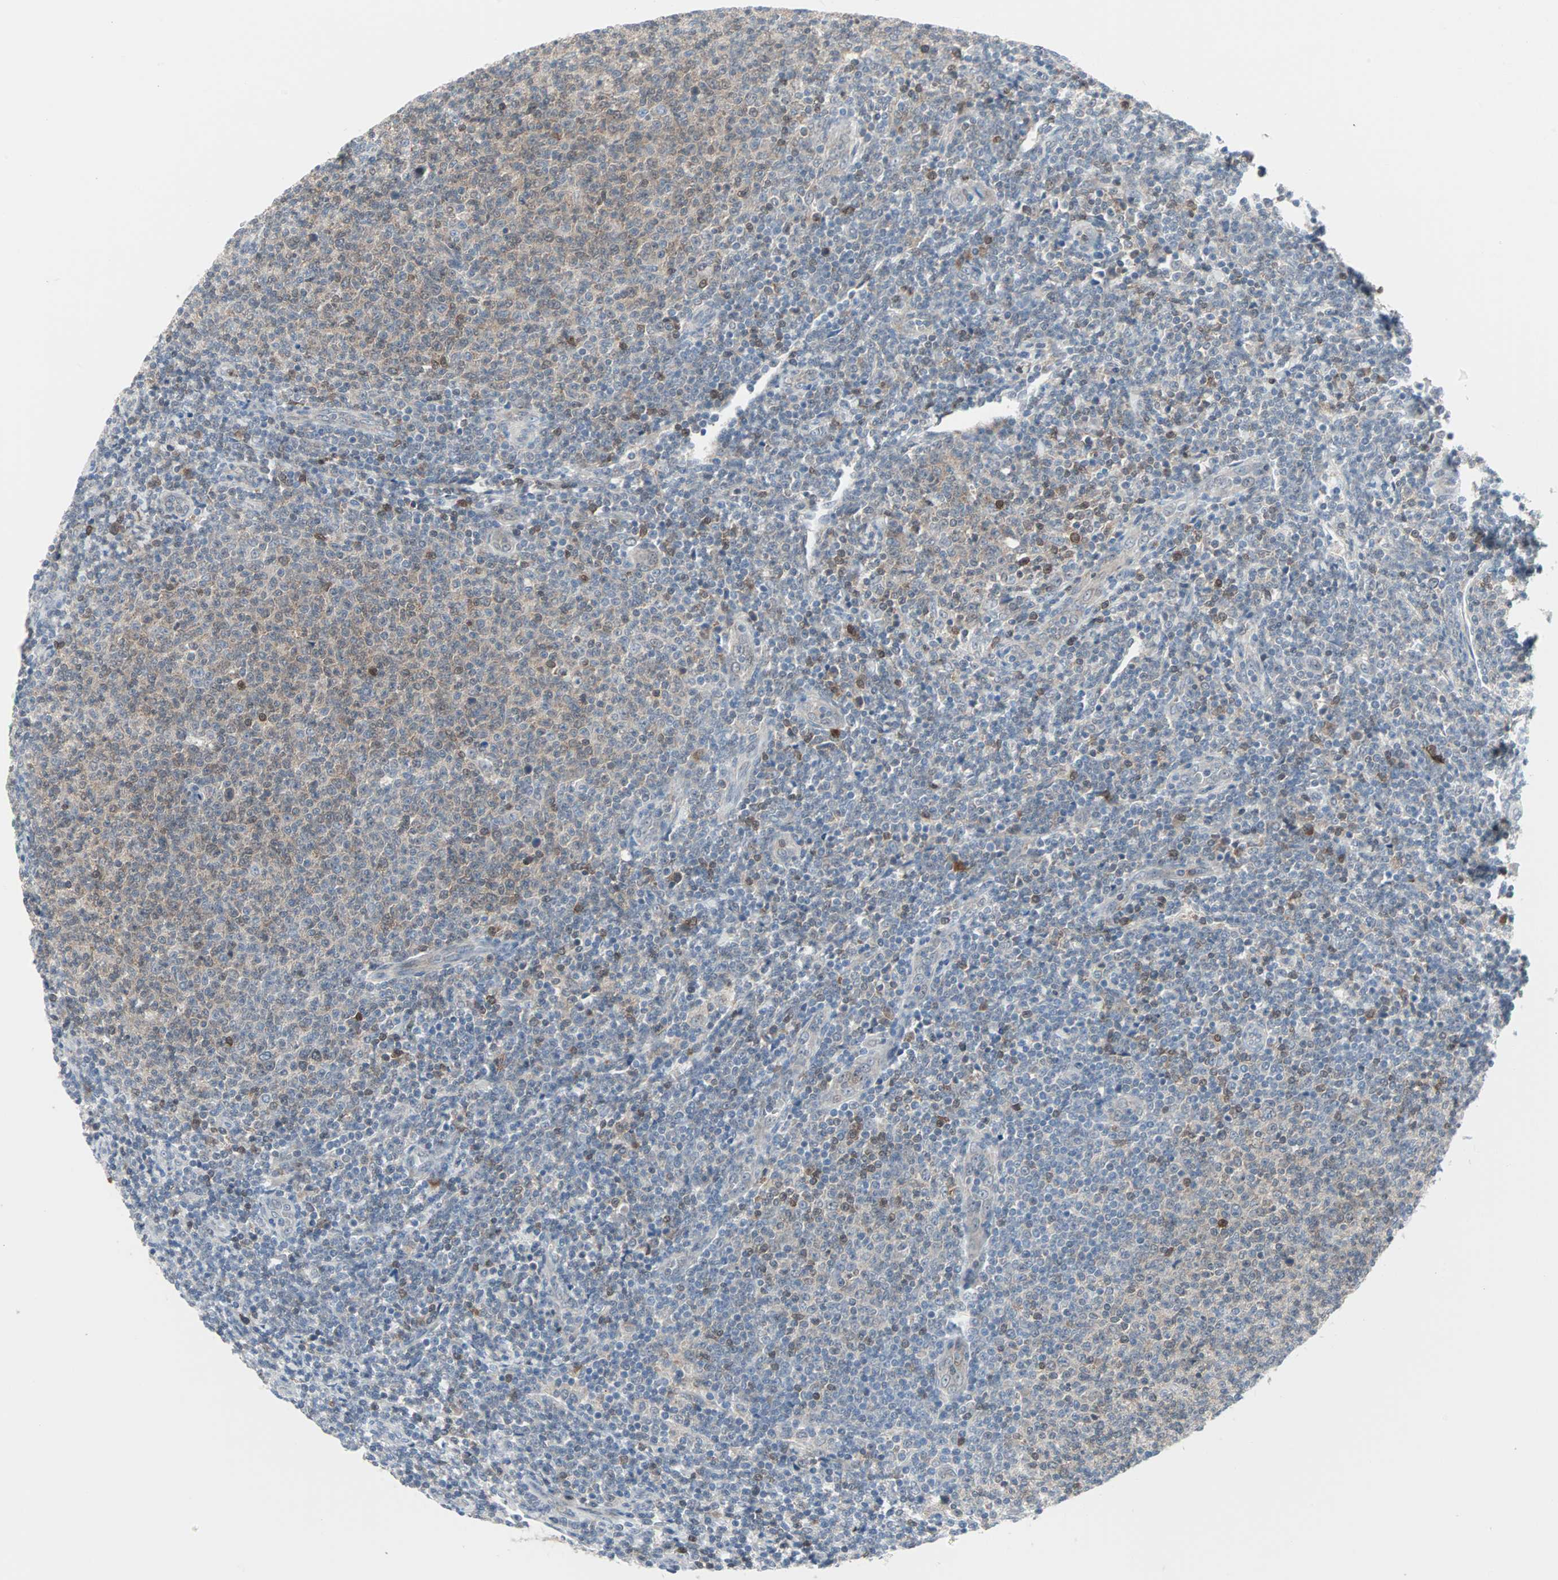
{"staining": {"intensity": "moderate", "quantity": "<25%", "location": "nuclear"}, "tissue": "lymphoma", "cell_type": "Tumor cells", "image_type": "cancer", "snomed": [{"axis": "morphology", "description": "Malignant lymphoma, non-Hodgkin's type, Low grade"}, {"axis": "topography", "description": "Lymph node"}], "caption": "Immunohistochemistry (IHC) photomicrograph of neoplastic tissue: lymphoma stained using immunohistochemistry reveals low levels of moderate protein expression localized specifically in the nuclear of tumor cells, appearing as a nuclear brown color.", "gene": "CASP3", "patient": {"sex": "male", "age": 66}}